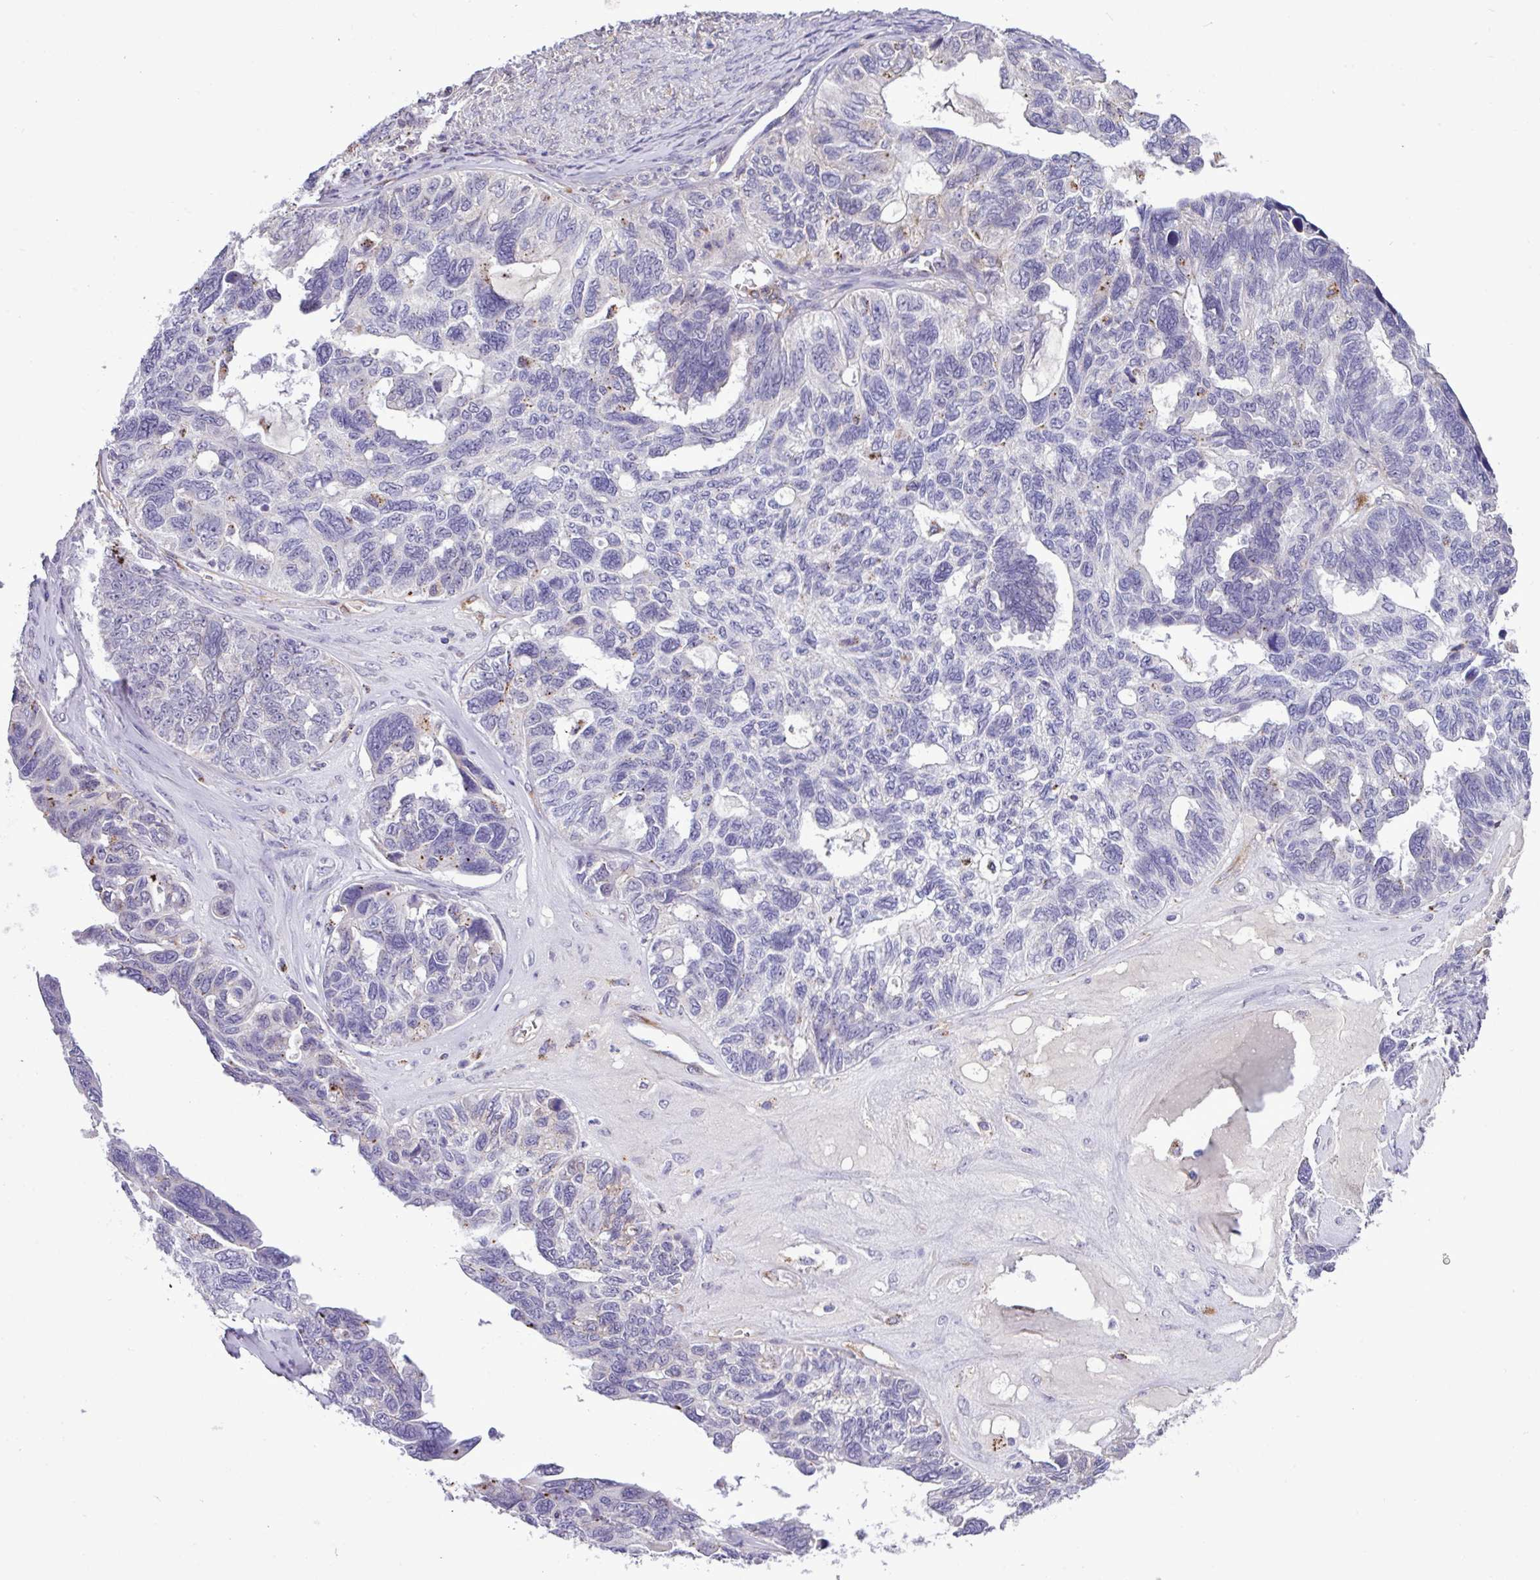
{"staining": {"intensity": "negative", "quantity": "none", "location": "none"}, "tissue": "ovarian cancer", "cell_type": "Tumor cells", "image_type": "cancer", "snomed": [{"axis": "morphology", "description": "Cystadenocarcinoma, serous, NOS"}, {"axis": "topography", "description": "Ovary"}], "caption": "An immunohistochemistry (IHC) micrograph of ovarian cancer is shown. There is no staining in tumor cells of ovarian cancer.", "gene": "CD248", "patient": {"sex": "female", "age": 79}}